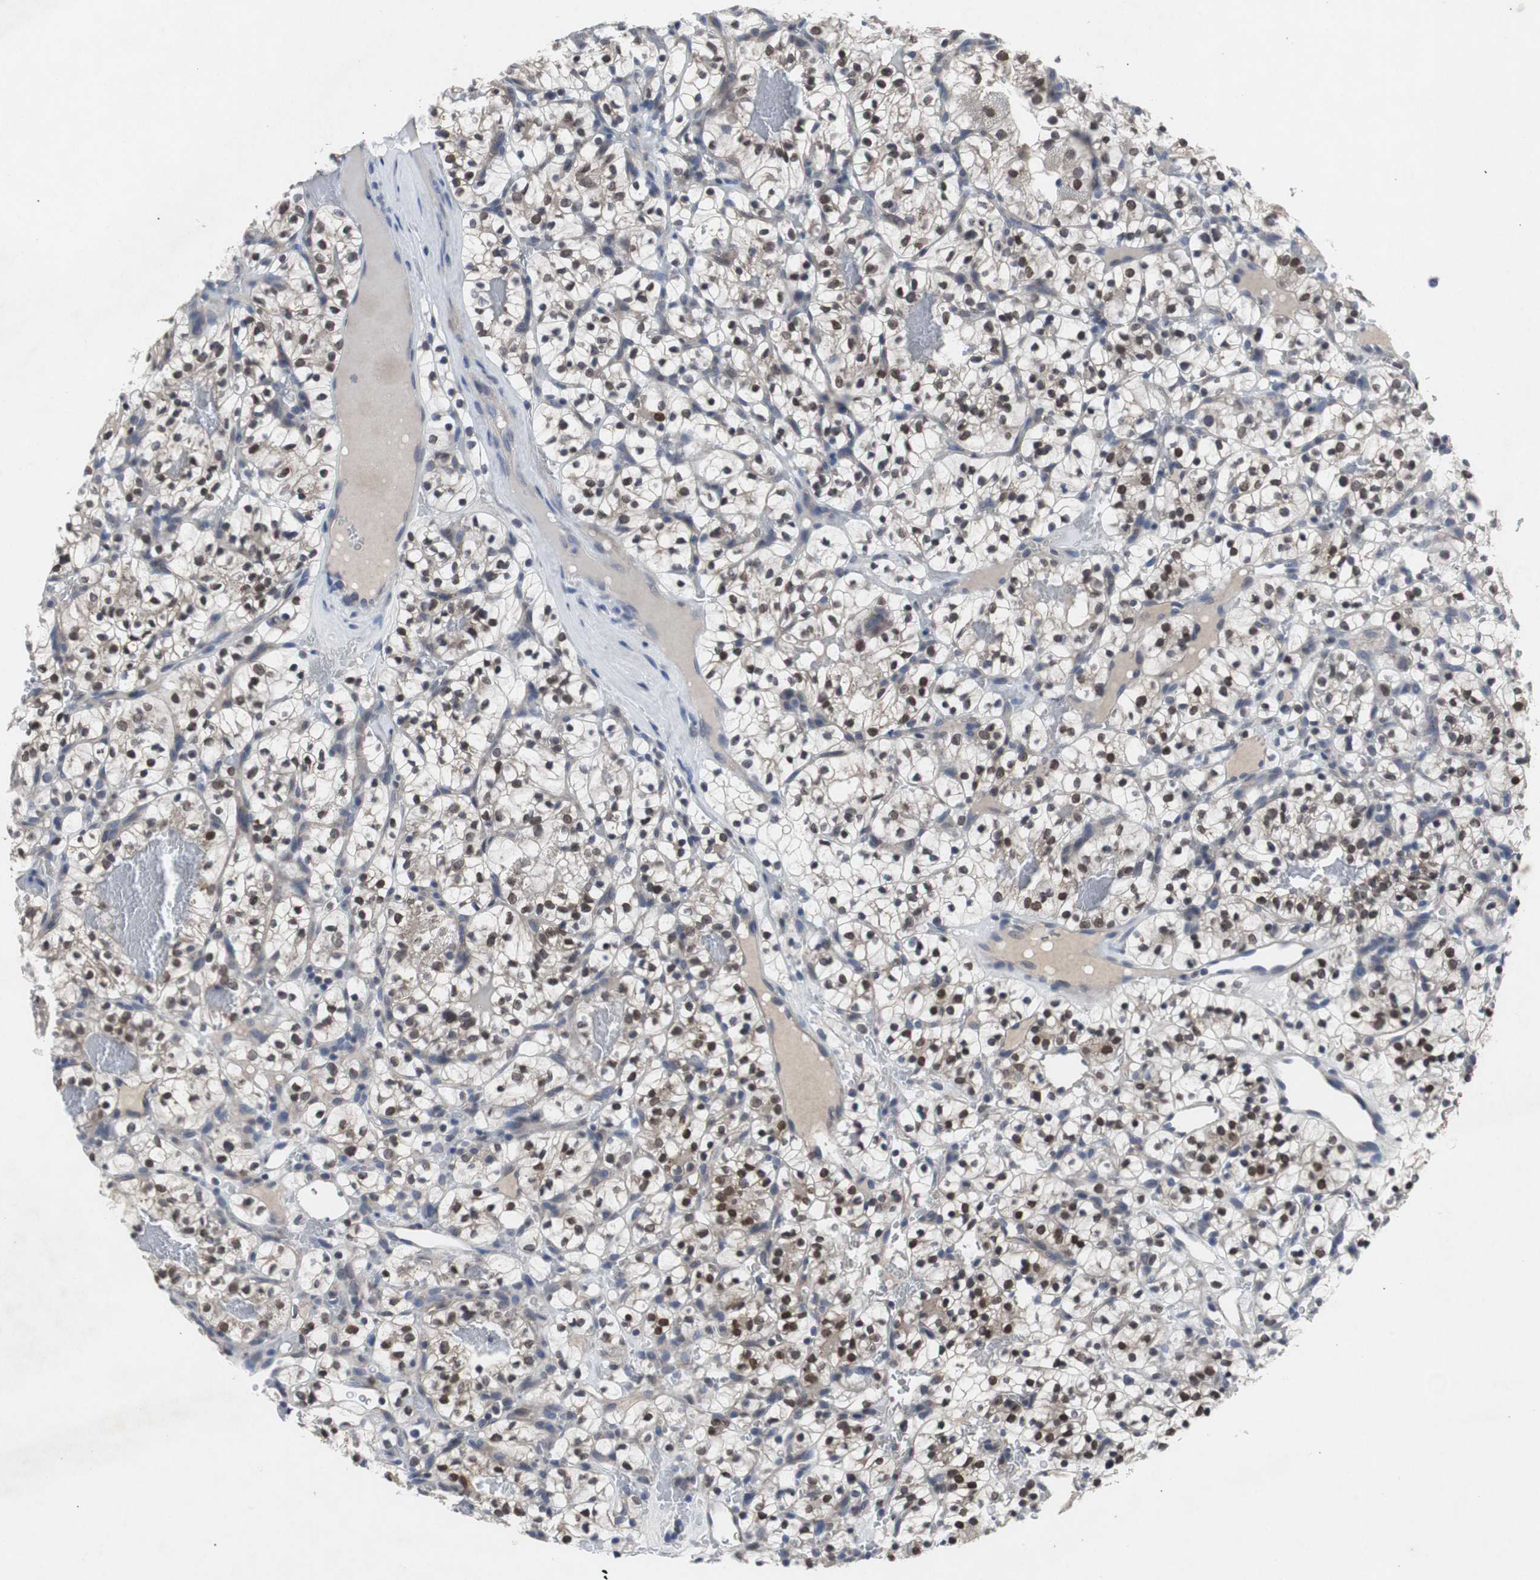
{"staining": {"intensity": "moderate", "quantity": ">75%", "location": "nuclear"}, "tissue": "renal cancer", "cell_type": "Tumor cells", "image_type": "cancer", "snomed": [{"axis": "morphology", "description": "Adenocarcinoma, NOS"}, {"axis": "topography", "description": "Kidney"}], "caption": "Moderate nuclear positivity is identified in approximately >75% of tumor cells in adenocarcinoma (renal).", "gene": "RBM47", "patient": {"sex": "female", "age": 57}}